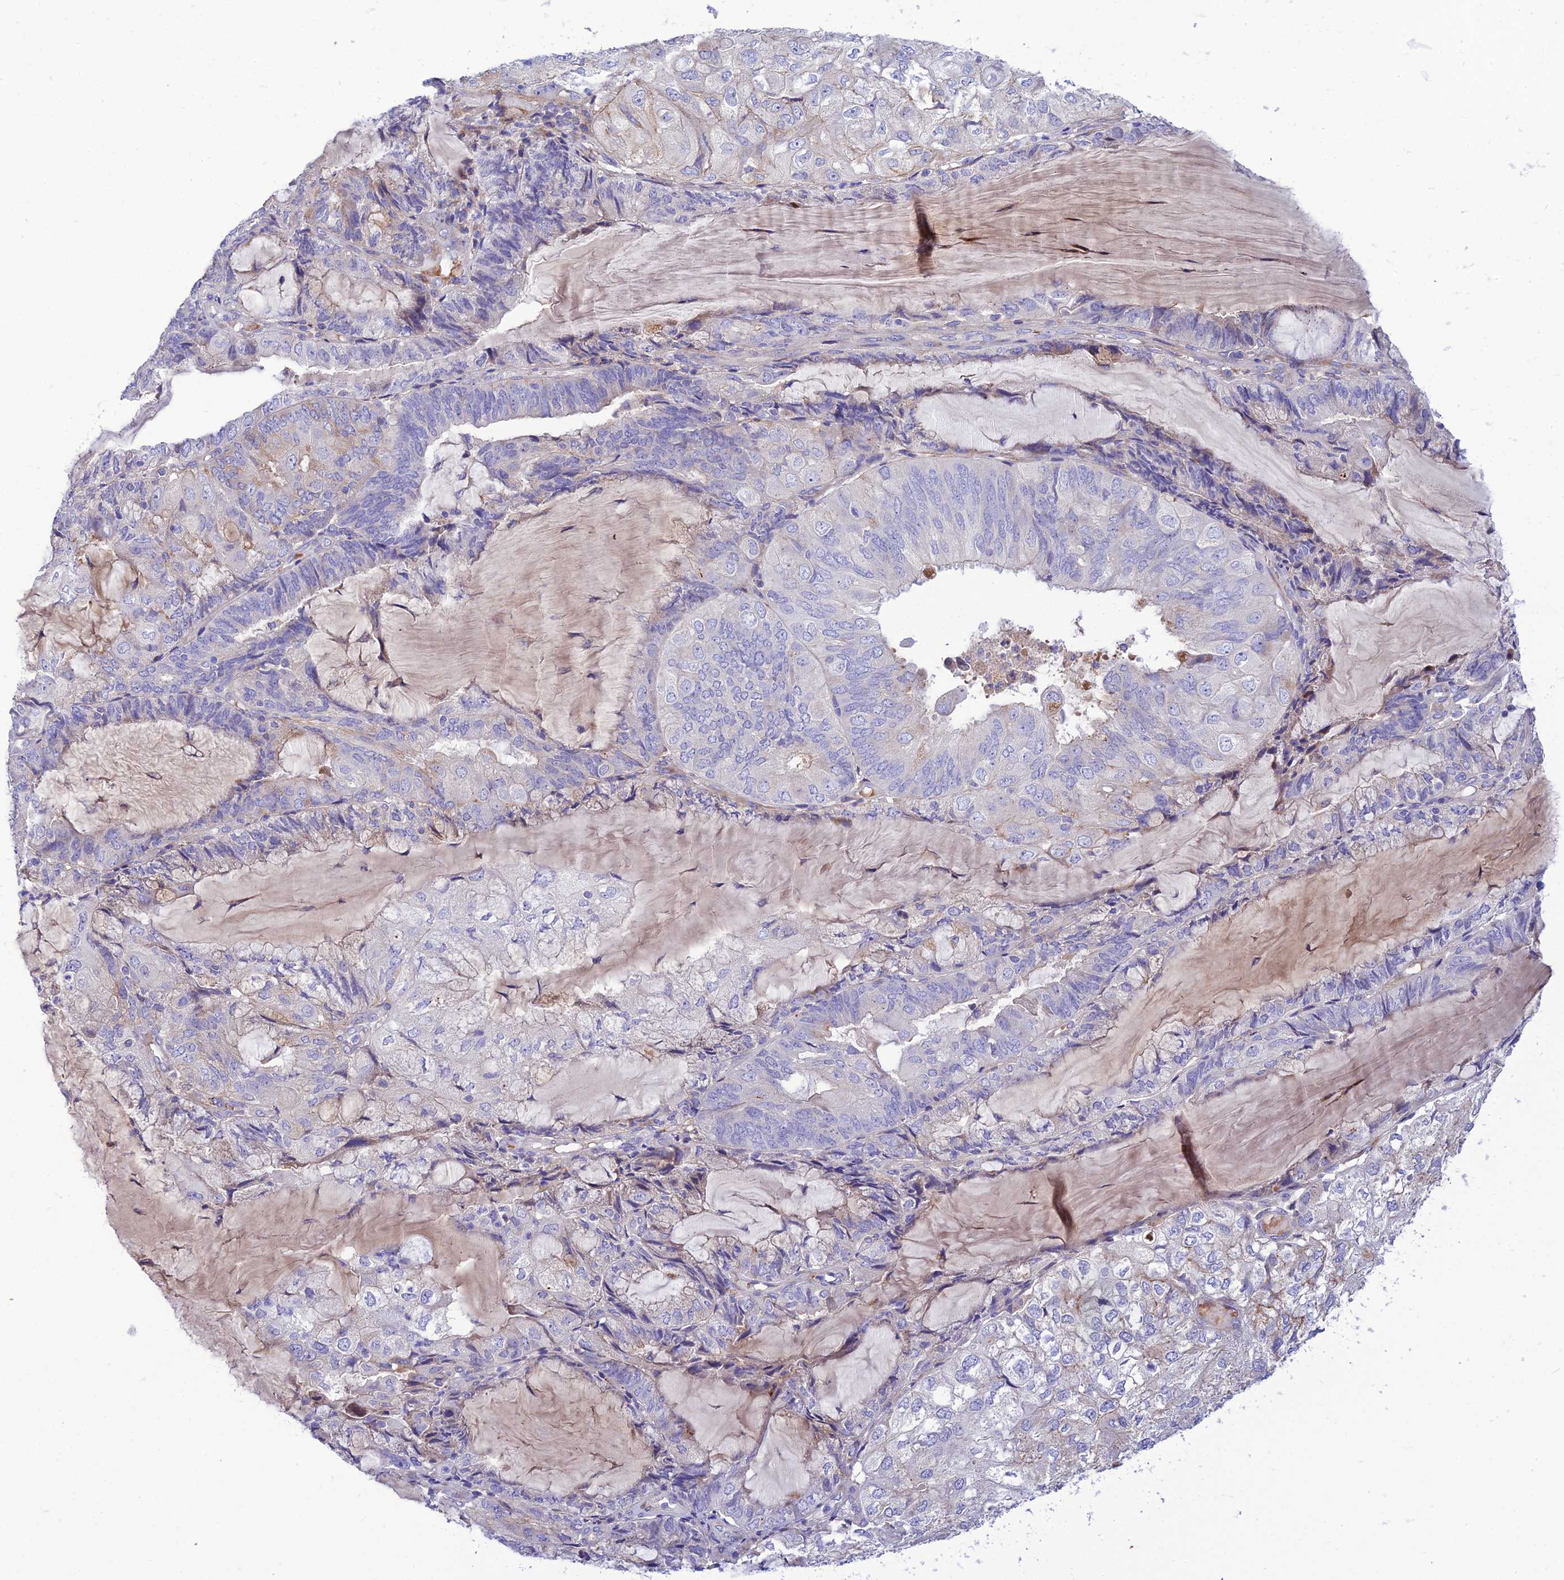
{"staining": {"intensity": "moderate", "quantity": "<25%", "location": "cytoplasmic/membranous"}, "tissue": "endometrial cancer", "cell_type": "Tumor cells", "image_type": "cancer", "snomed": [{"axis": "morphology", "description": "Adenocarcinoma, NOS"}, {"axis": "topography", "description": "Endometrium"}], "caption": "This micrograph shows IHC staining of endometrial cancer, with low moderate cytoplasmic/membranous expression in approximately <25% of tumor cells.", "gene": "CCDC157", "patient": {"sex": "female", "age": 81}}